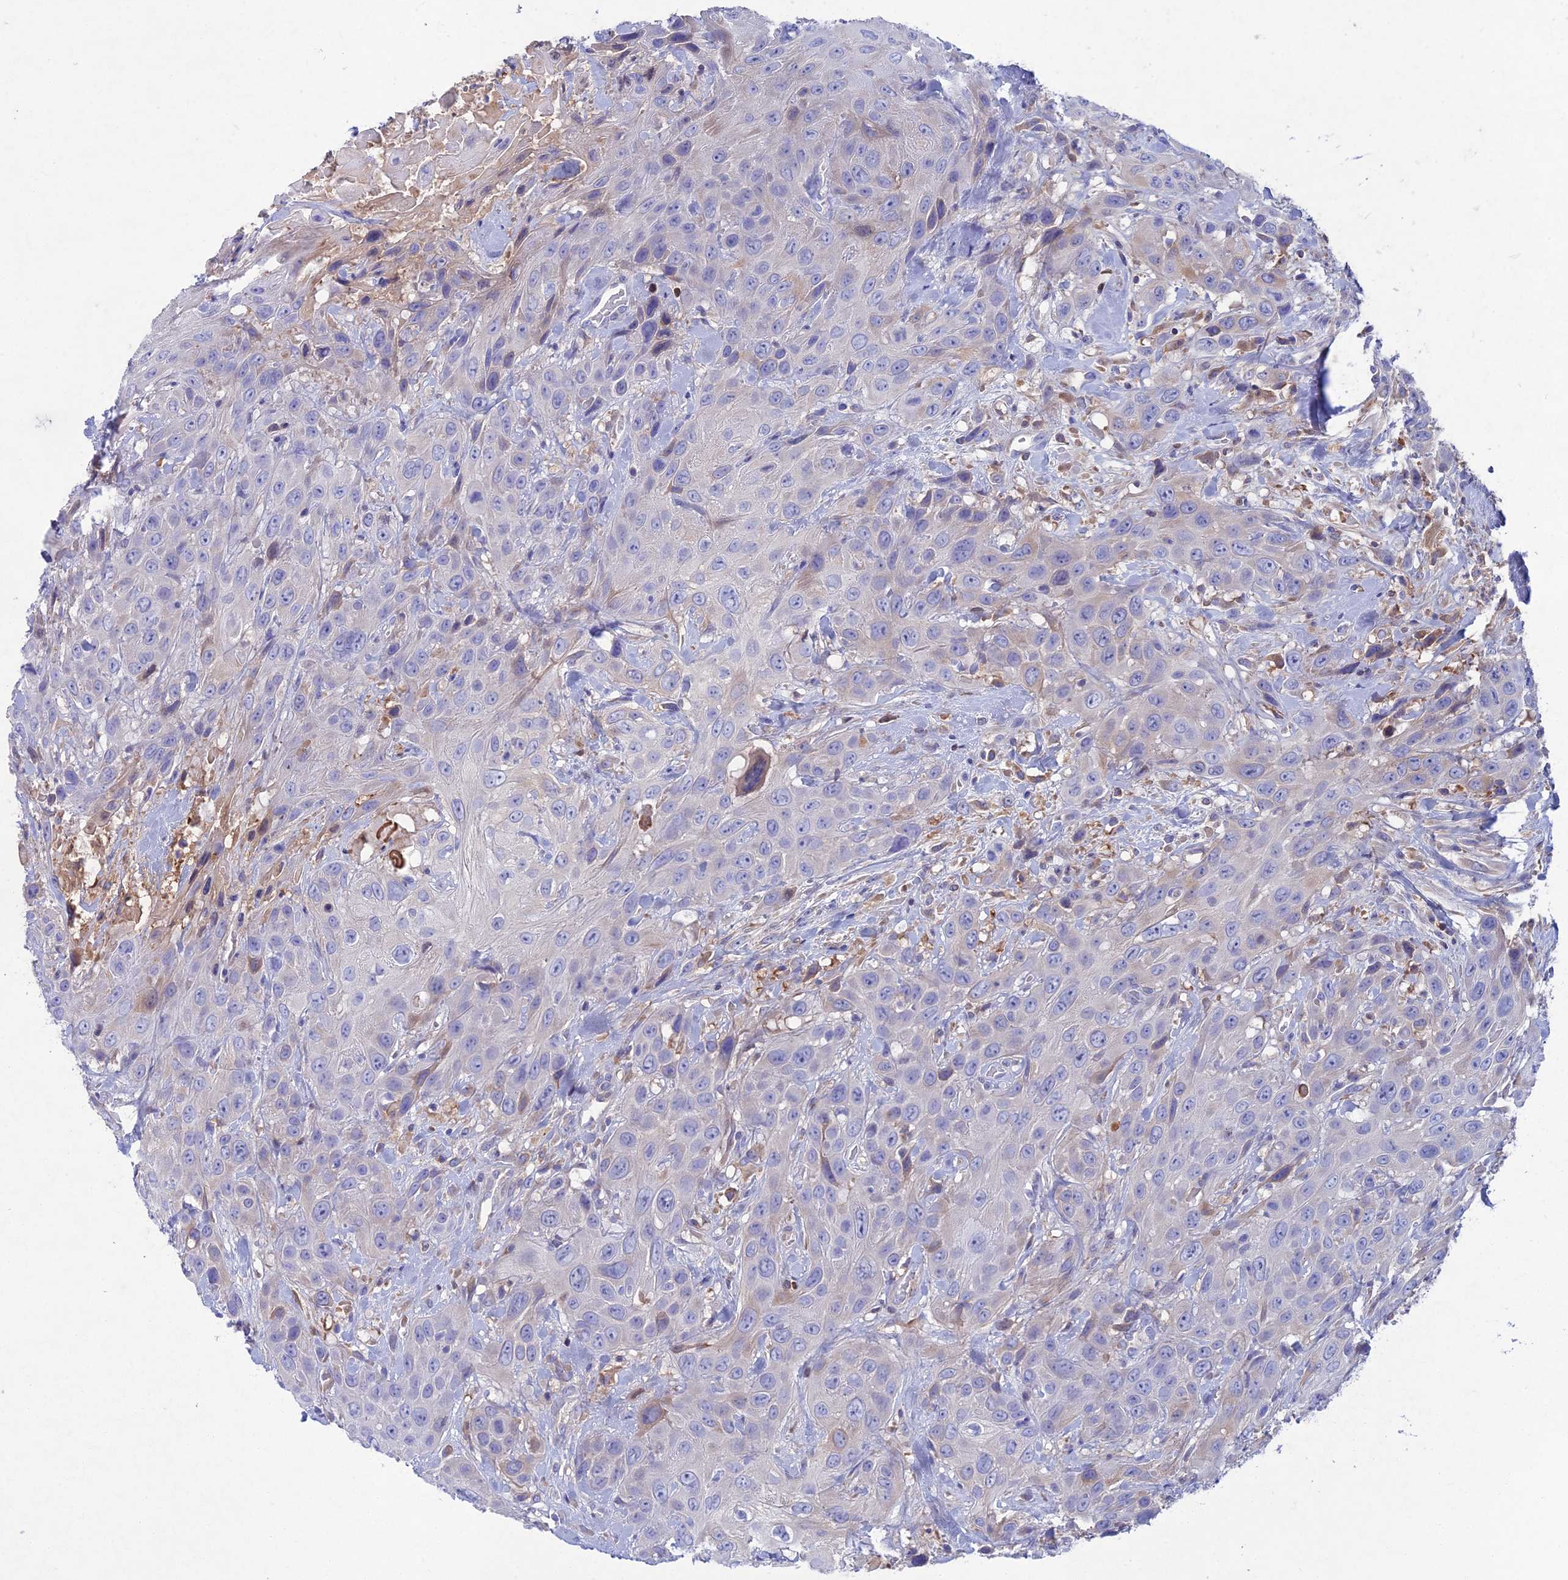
{"staining": {"intensity": "negative", "quantity": "none", "location": "none"}, "tissue": "head and neck cancer", "cell_type": "Tumor cells", "image_type": "cancer", "snomed": [{"axis": "morphology", "description": "Squamous cell carcinoma, NOS"}, {"axis": "topography", "description": "Head-Neck"}], "caption": "Immunohistochemical staining of human squamous cell carcinoma (head and neck) exhibits no significant expression in tumor cells.", "gene": "SNAP91", "patient": {"sex": "male", "age": 81}}